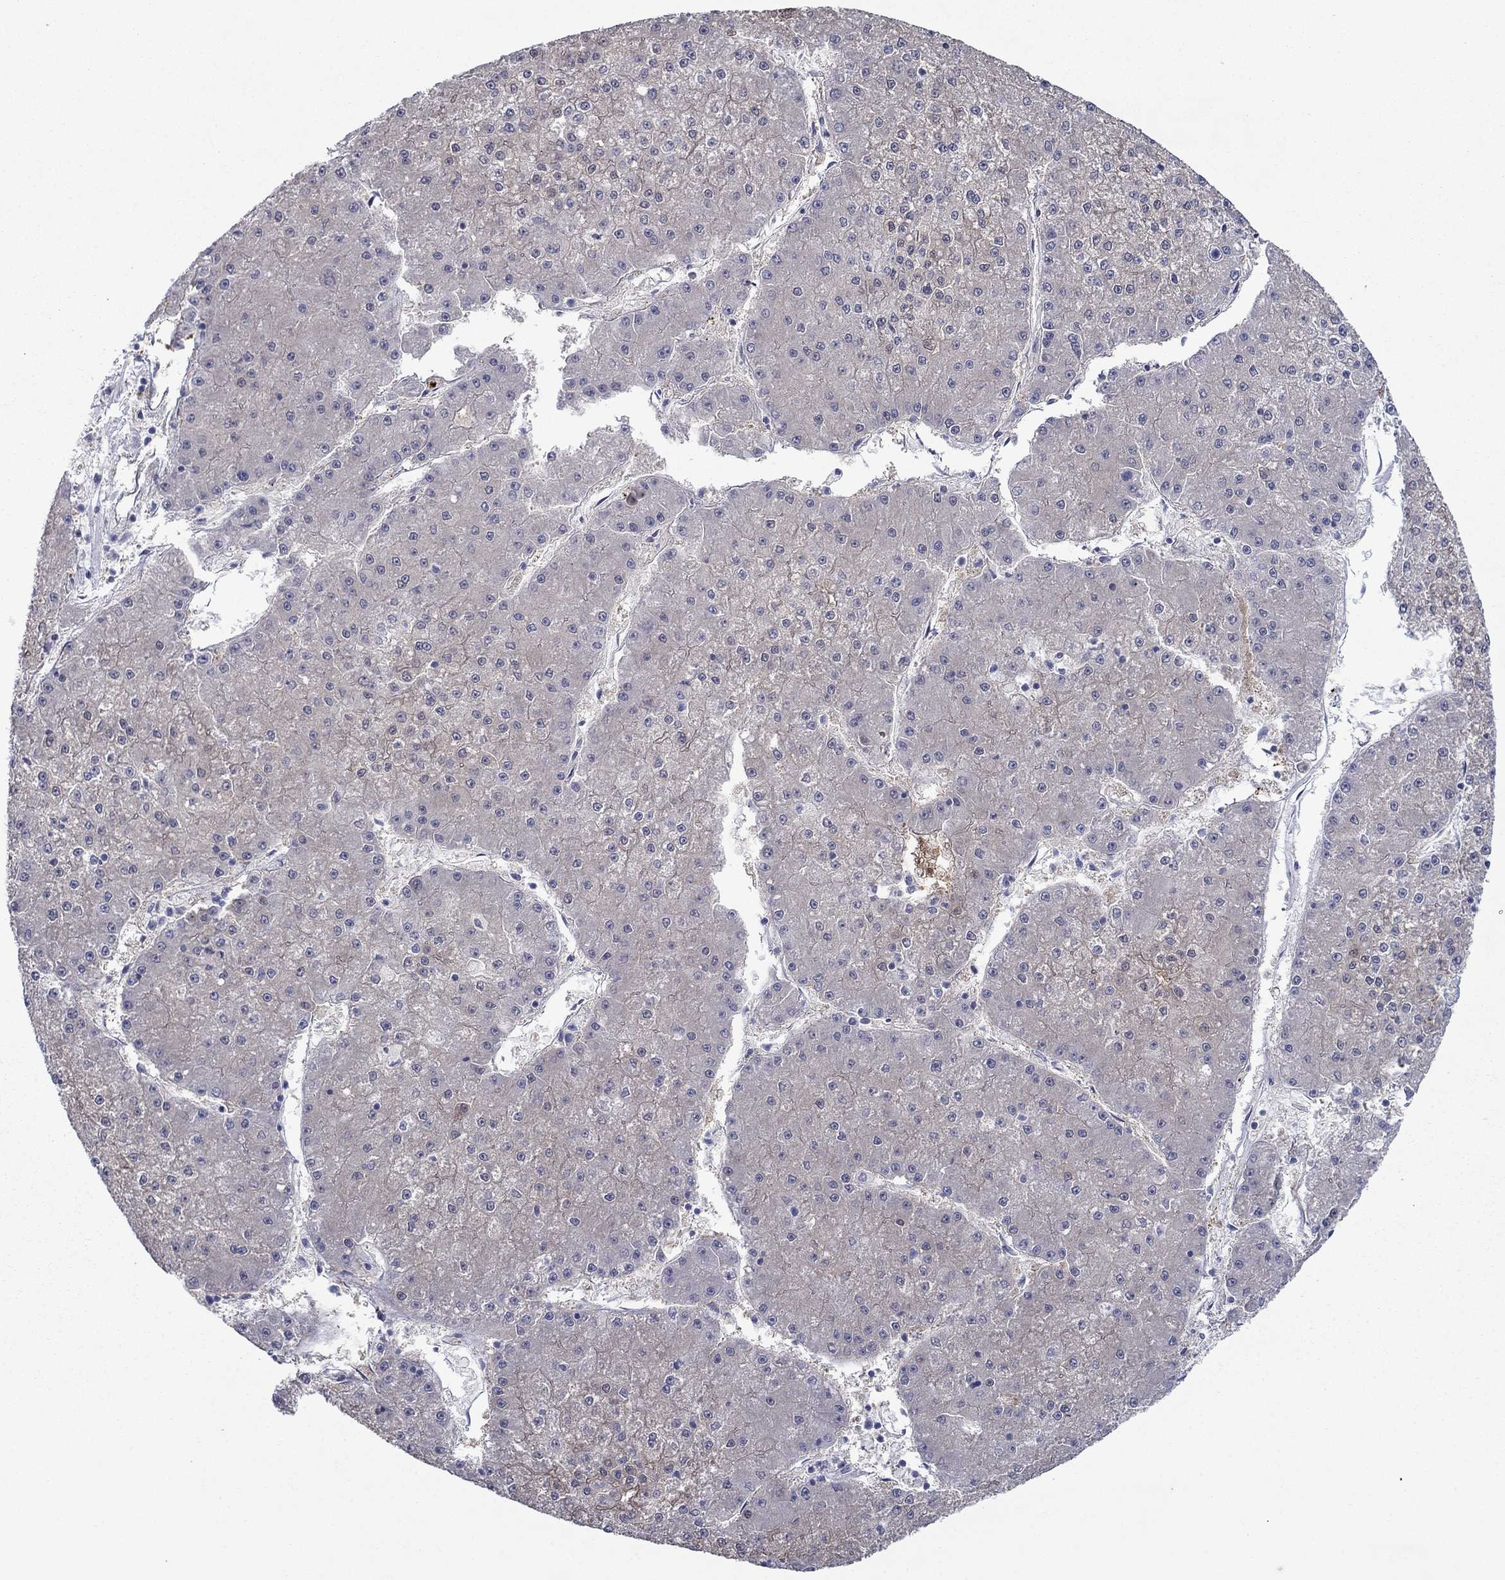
{"staining": {"intensity": "negative", "quantity": "none", "location": "none"}, "tissue": "liver cancer", "cell_type": "Tumor cells", "image_type": "cancer", "snomed": [{"axis": "morphology", "description": "Carcinoma, Hepatocellular, NOS"}, {"axis": "topography", "description": "Liver"}], "caption": "Immunohistochemical staining of liver hepatocellular carcinoma demonstrates no significant expression in tumor cells.", "gene": "PLS1", "patient": {"sex": "male", "age": 73}}